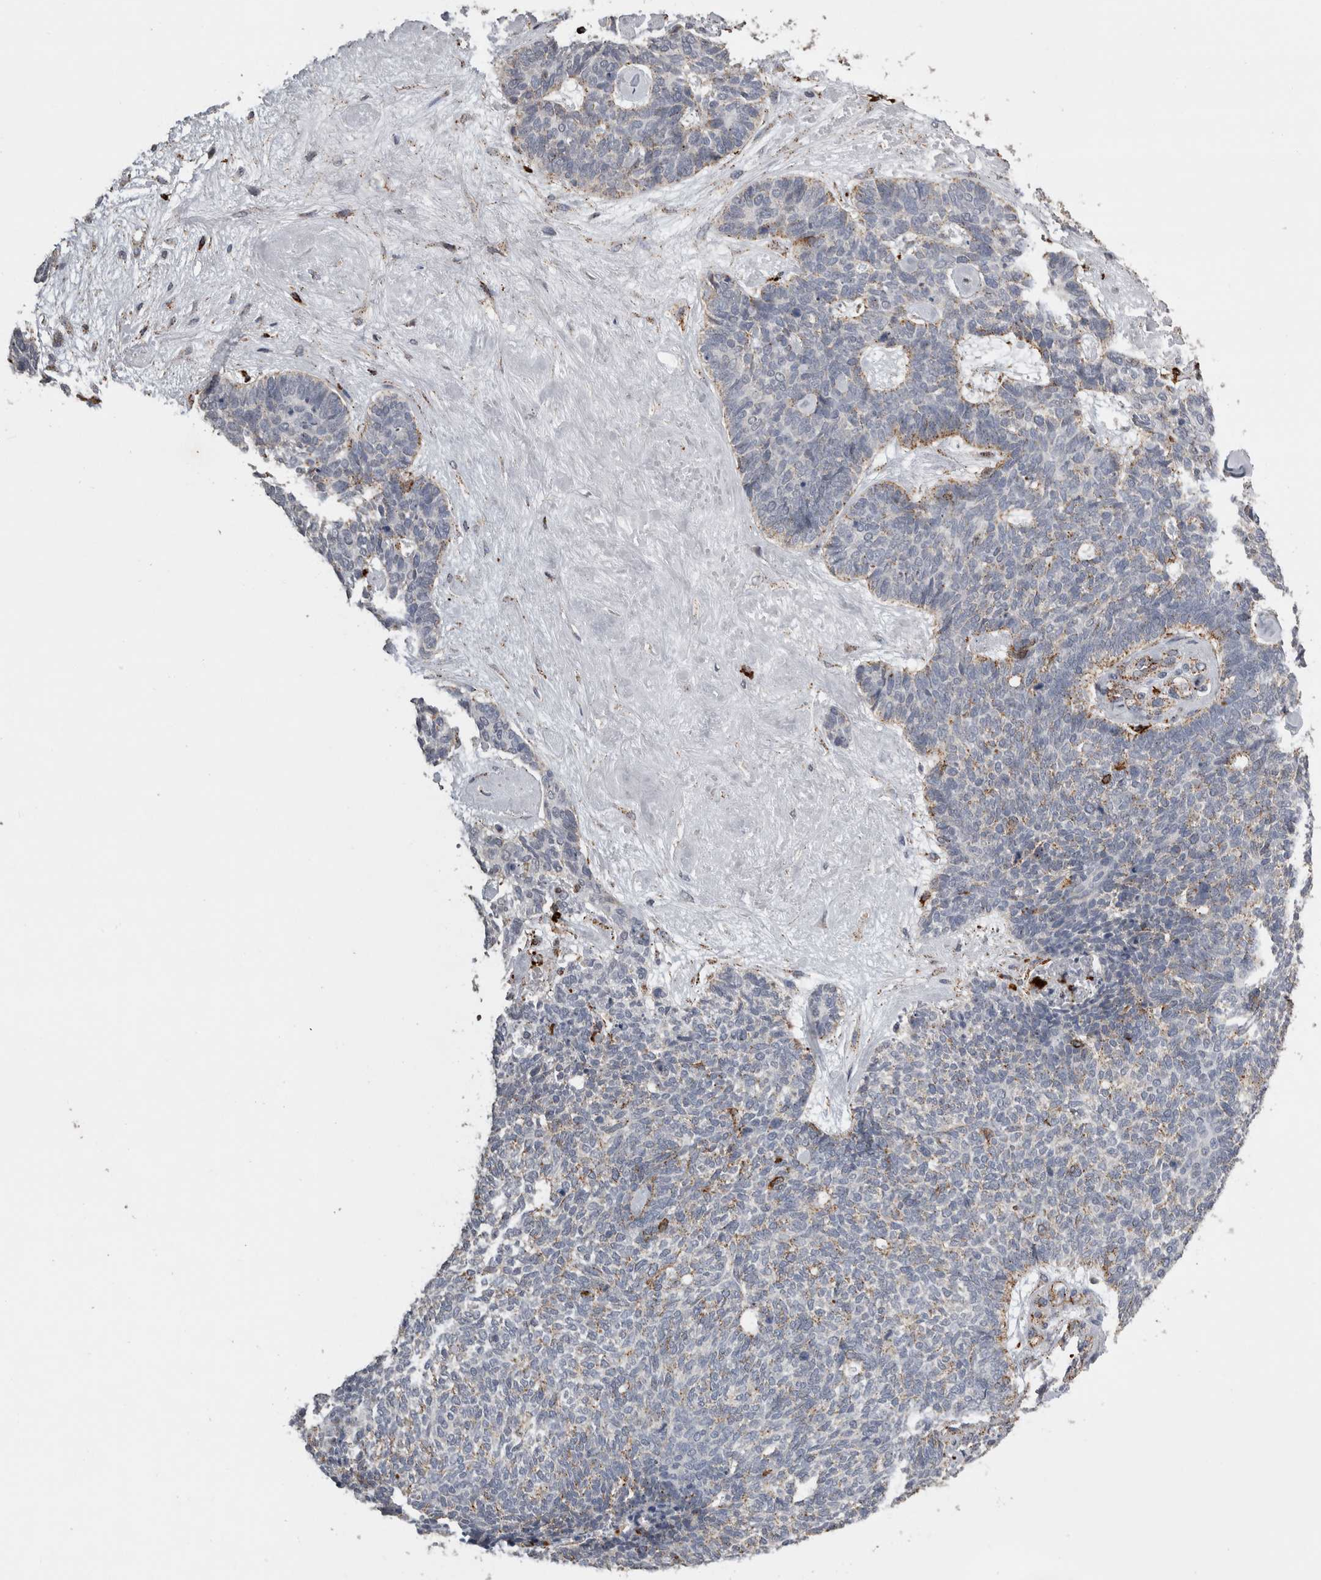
{"staining": {"intensity": "weak", "quantity": "<25%", "location": "cytoplasmic/membranous"}, "tissue": "skin cancer", "cell_type": "Tumor cells", "image_type": "cancer", "snomed": [{"axis": "morphology", "description": "Basal cell carcinoma"}, {"axis": "topography", "description": "Skin"}], "caption": "High power microscopy micrograph of an immunohistochemistry photomicrograph of basal cell carcinoma (skin), revealing no significant expression in tumor cells. (Stains: DAB (3,3'-diaminobenzidine) immunohistochemistry (IHC) with hematoxylin counter stain, Microscopy: brightfield microscopy at high magnification).", "gene": "CTSZ", "patient": {"sex": "female", "age": 84}}